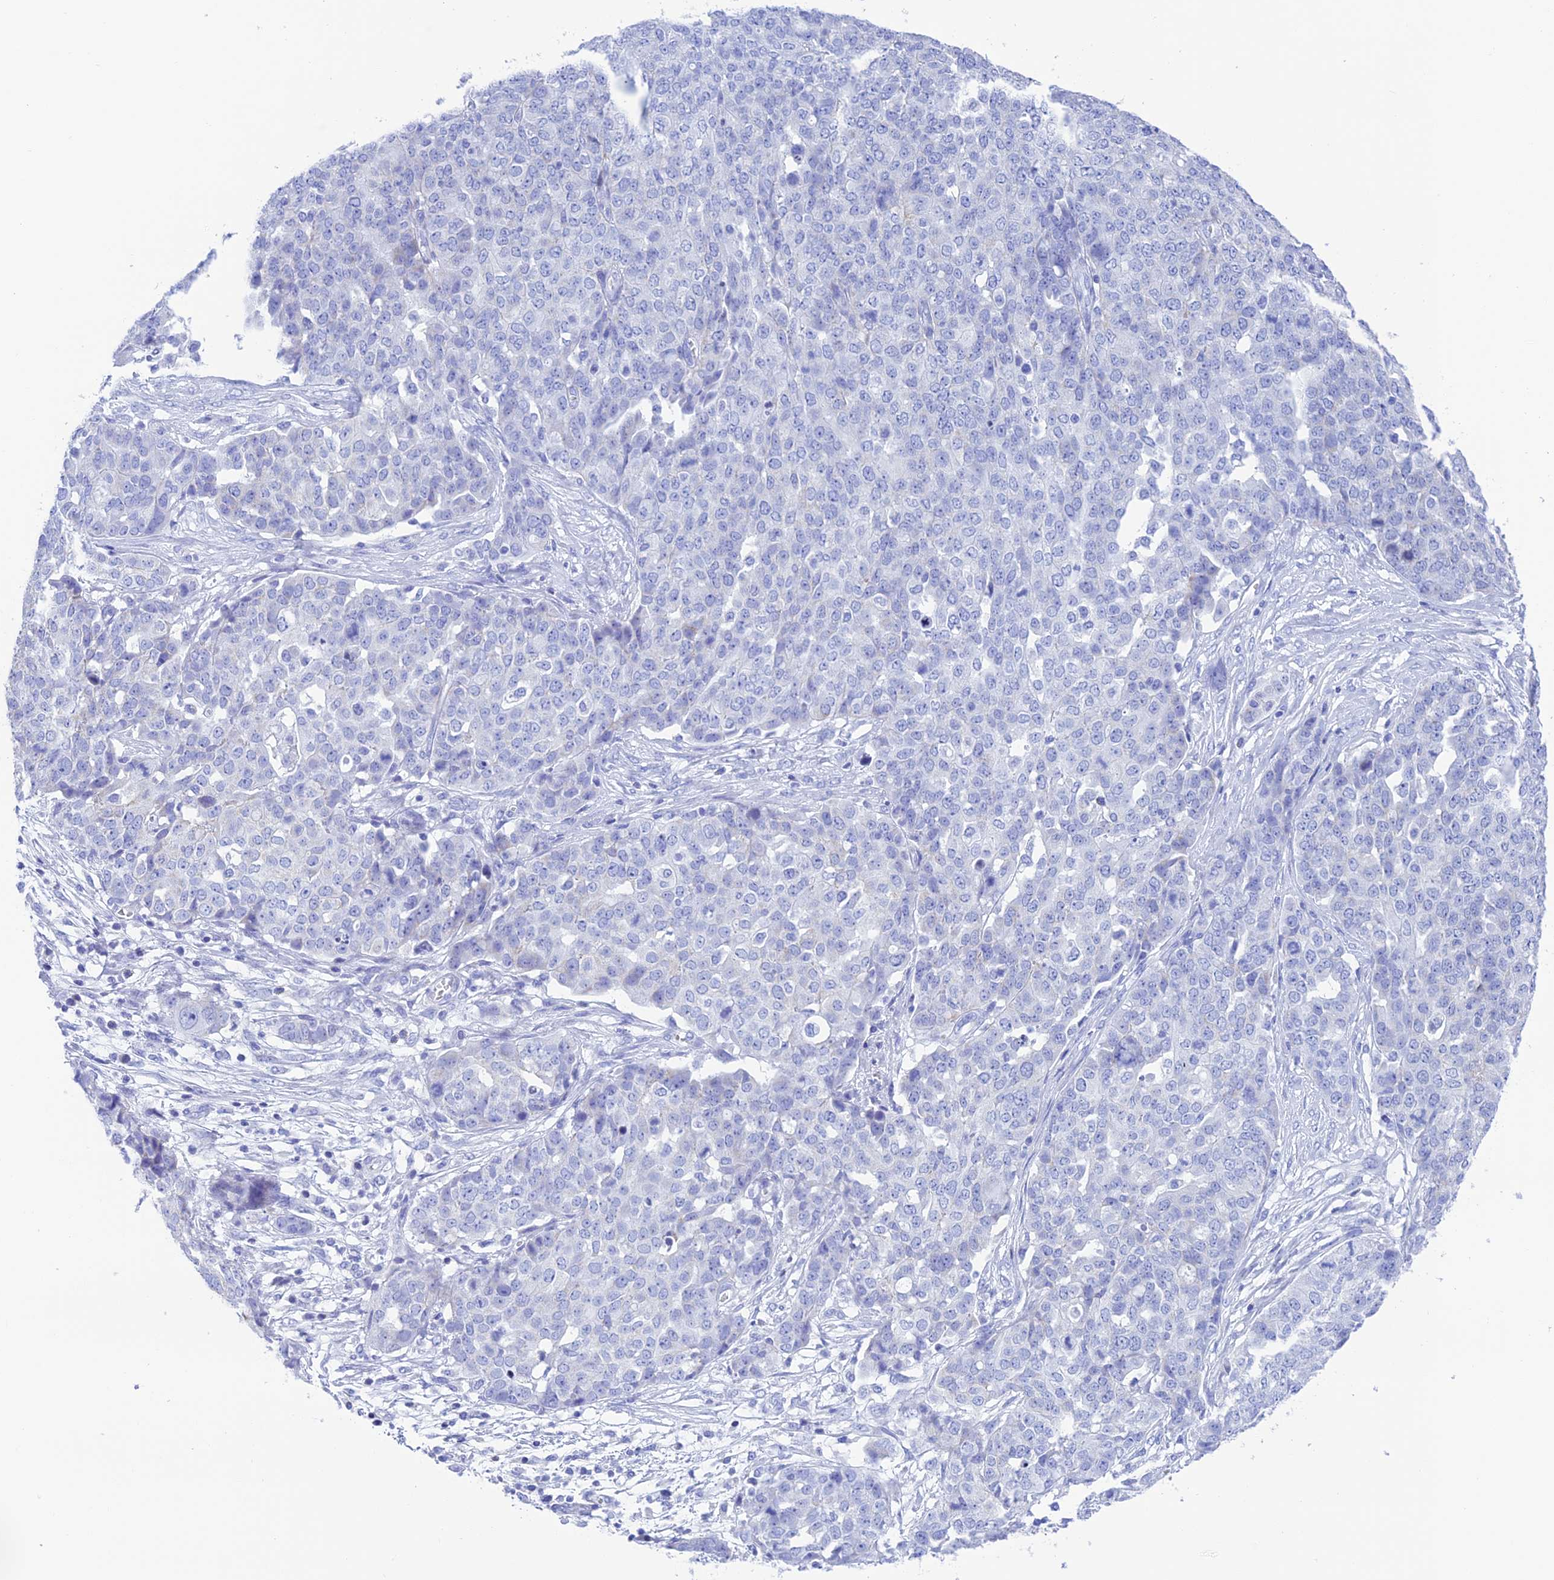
{"staining": {"intensity": "negative", "quantity": "none", "location": "none"}, "tissue": "ovarian cancer", "cell_type": "Tumor cells", "image_type": "cancer", "snomed": [{"axis": "morphology", "description": "Cystadenocarcinoma, serous, NOS"}, {"axis": "topography", "description": "Soft tissue"}, {"axis": "topography", "description": "Ovary"}], "caption": "Human ovarian cancer stained for a protein using IHC reveals no positivity in tumor cells.", "gene": "NXPE4", "patient": {"sex": "female", "age": 57}}